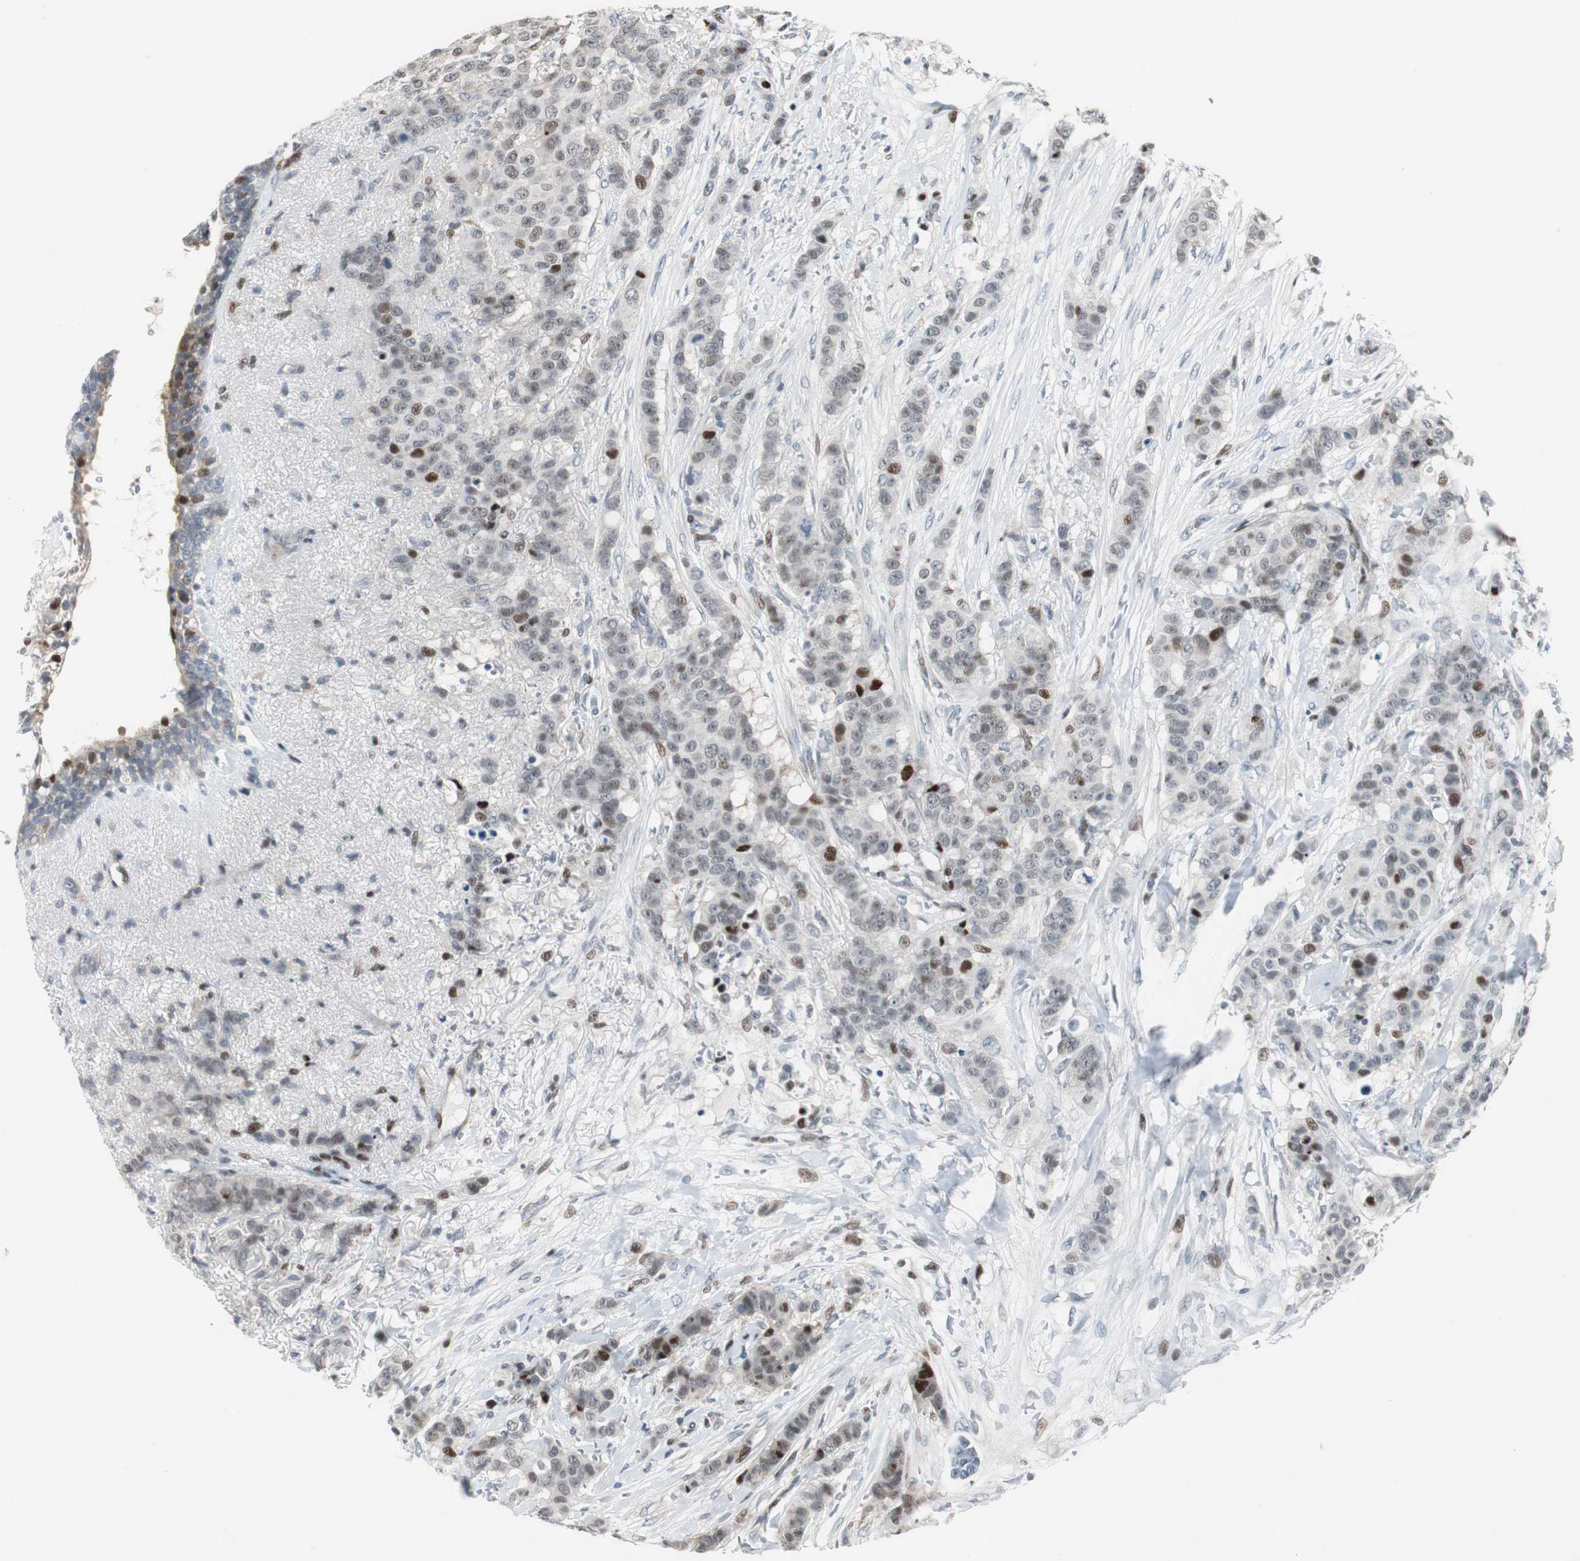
{"staining": {"intensity": "strong", "quantity": "<25%", "location": "nuclear"}, "tissue": "breast cancer", "cell_type": "Tumor cells", "image_type": "cancer", "snomed": [{"axis": "morphology", "description": "Duct carcinoma"}, {"axis": "topography", "description": "Breast"}], "caption": "DAB immunohistochemical staining of breast cancer reveals strong nuclear protein staining in about <25% of tumor cells. (DAB IHC with brightfield microscopy, high magnification).", "gene": "RAD1", "patient": {"sex": "female", "age": 40}}